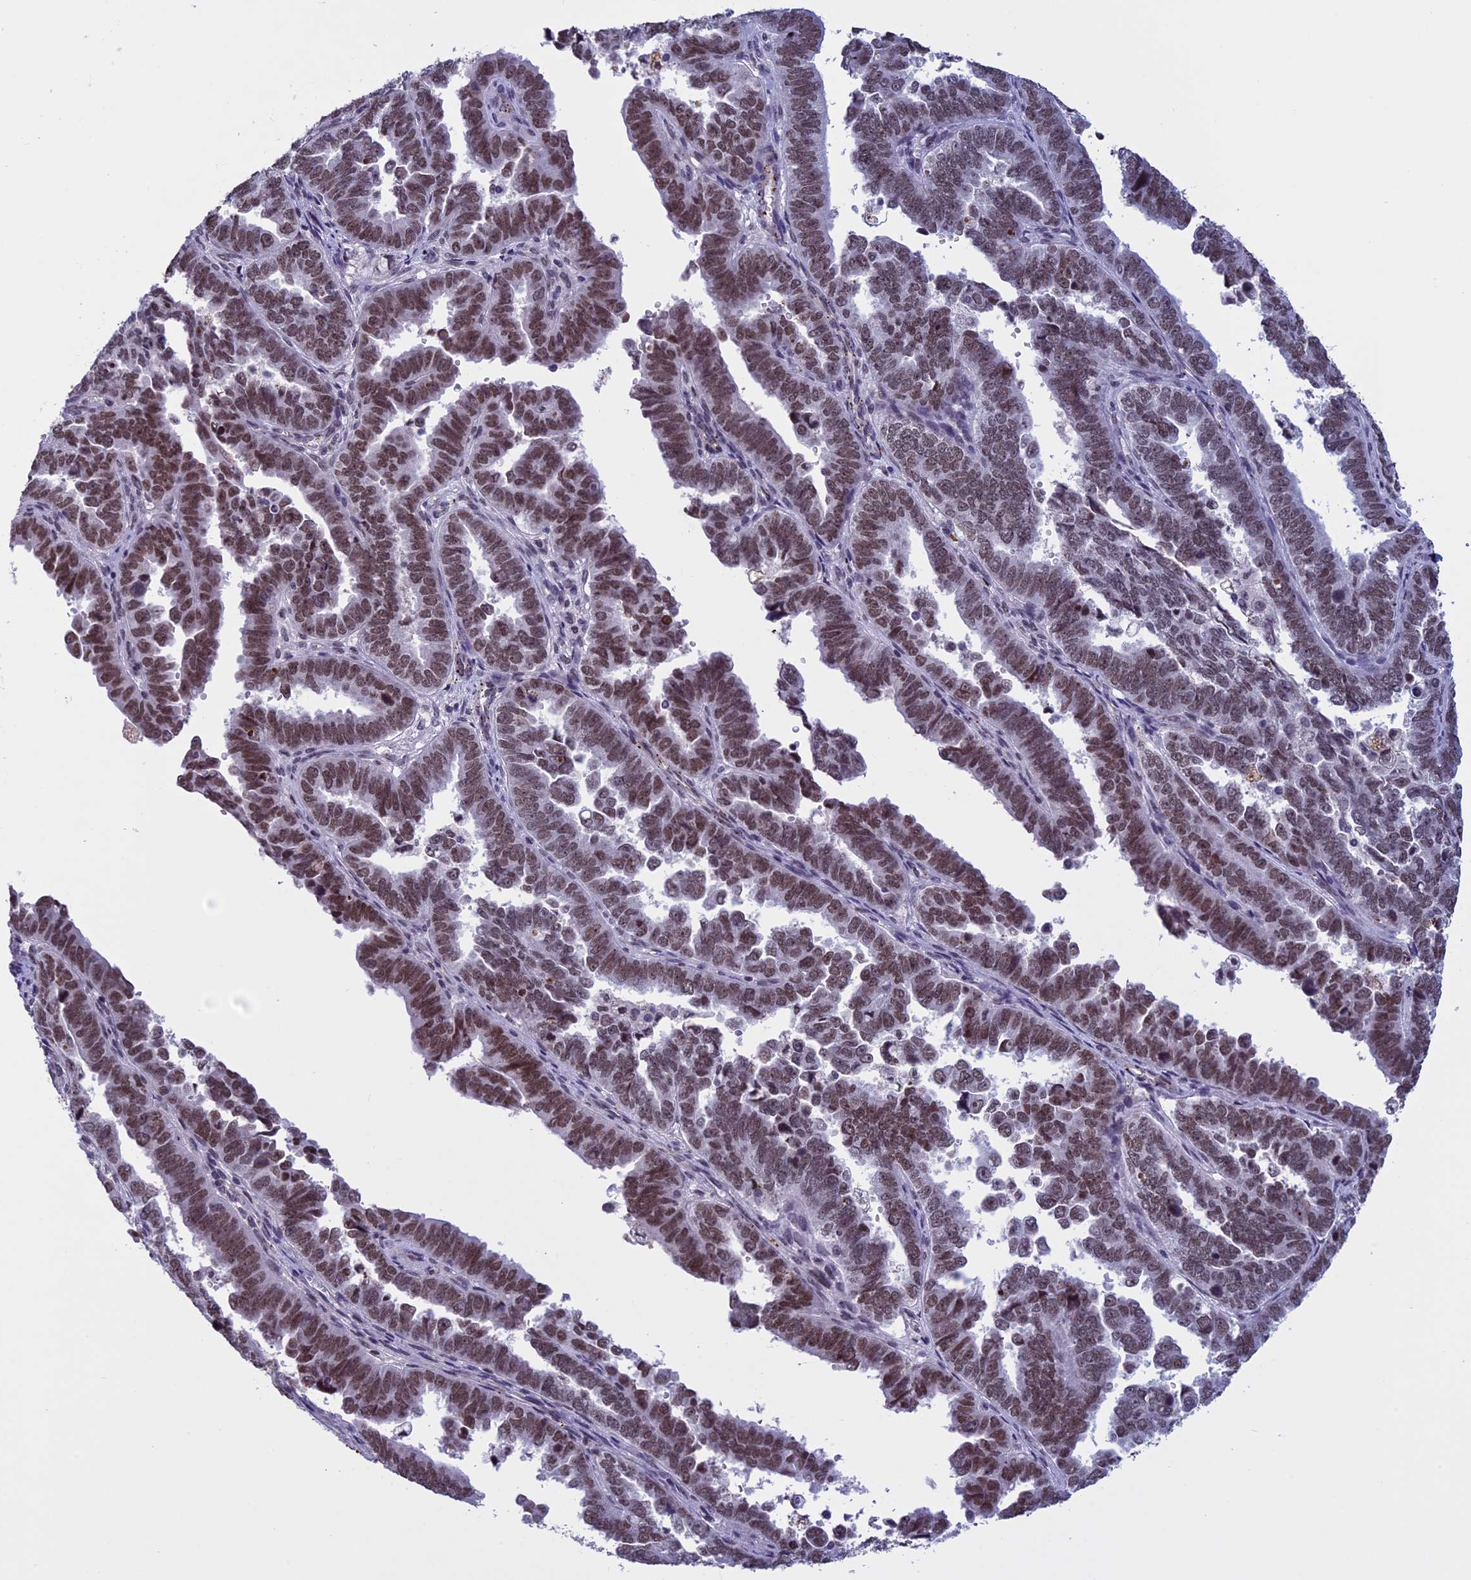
{"staining": {"intensity": "moderate", "quantity": ">75%", "location": "nuclear"}, "tissue": "endometrial cancer", "cell_type": "Tumor cells", "image_type": "cancer", "snomed": [{"axis": "morphology", "description": "Adenocarcinoma, NOS"}, {"axis": "topography", "description": "Endometrium"}], "caption": "Endometrial adenocarcinoma tissue shows moderate nuclear positivity in about >75% of tumor cells", "gene": "NIPBL", "patient": {"sex": "female", "age": 75}}